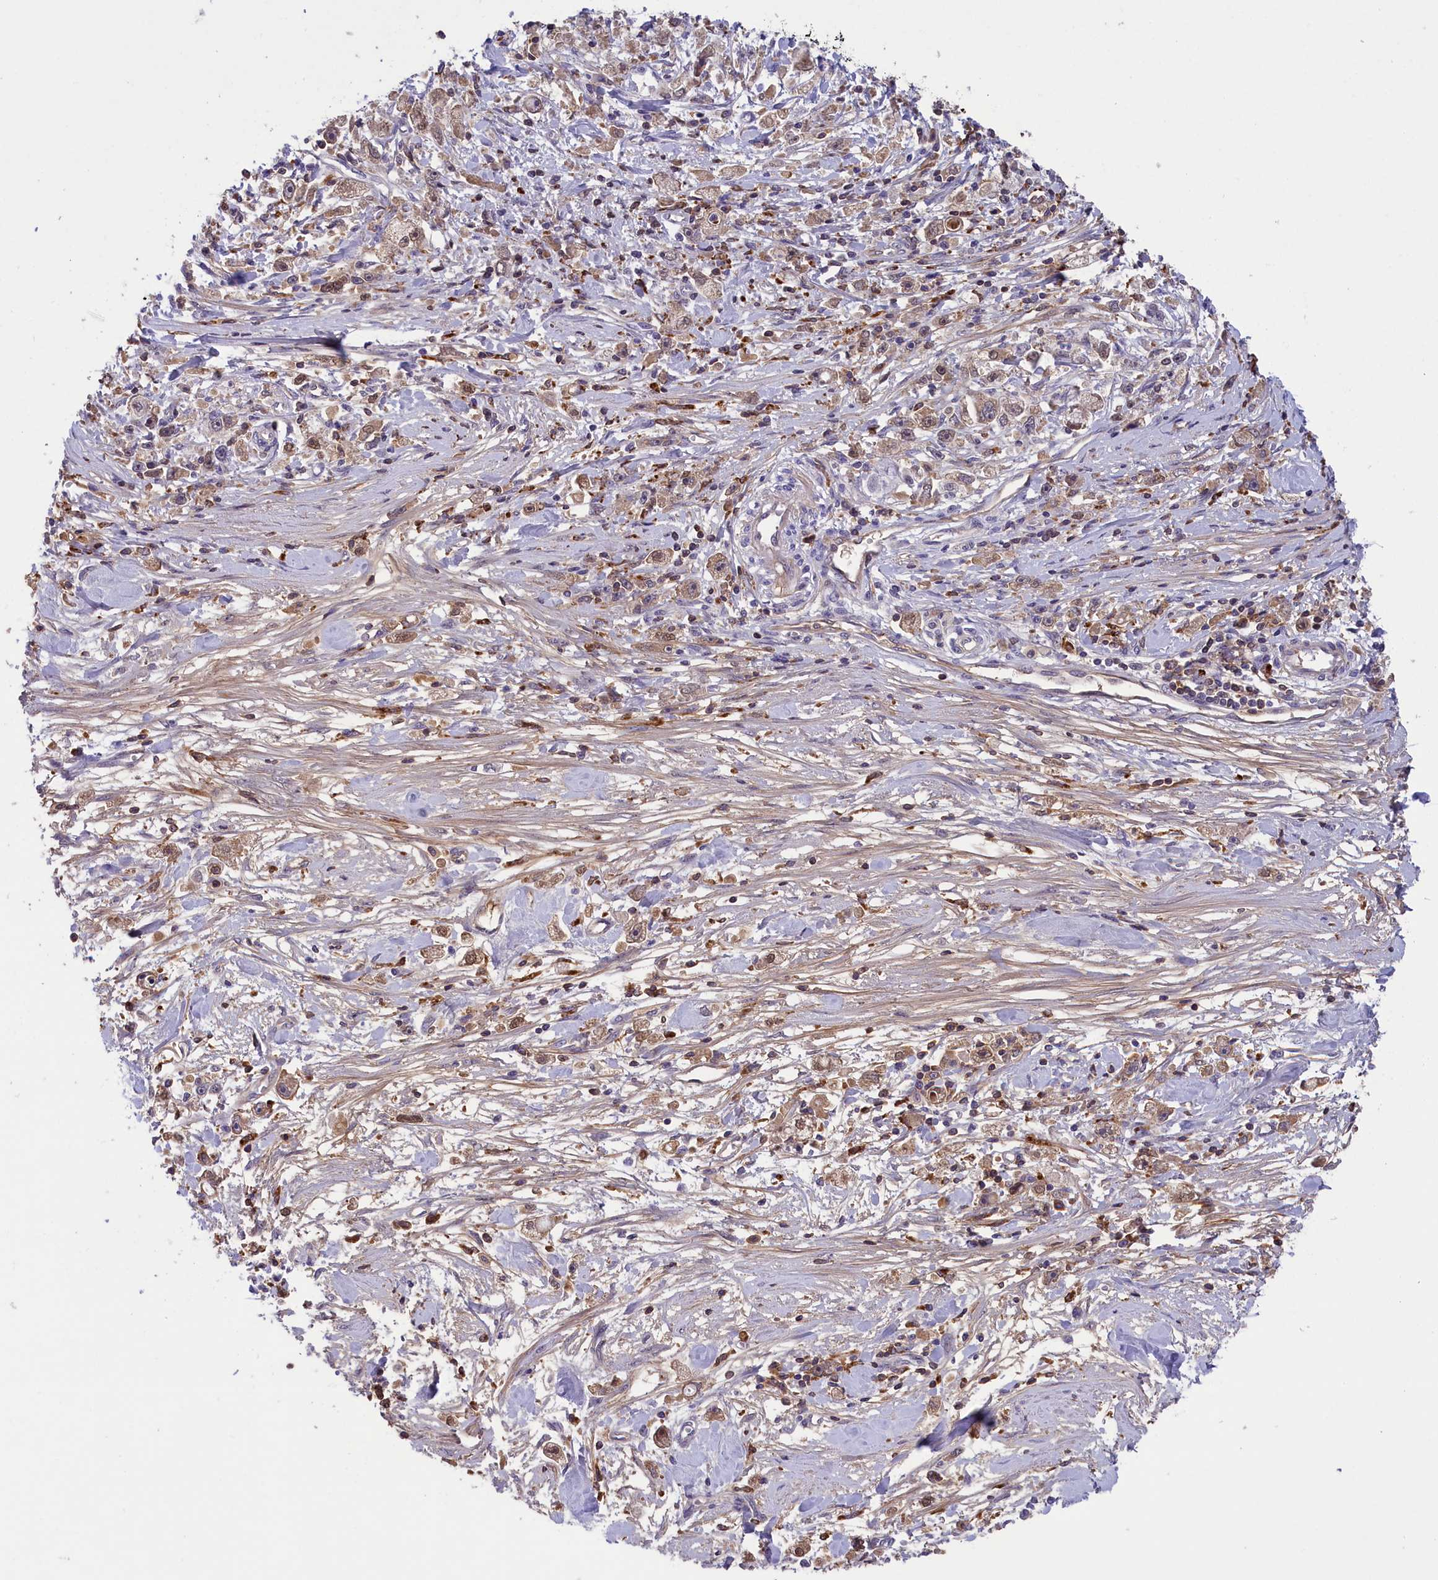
{"staining": {"intensity": "weak", "quantity": "25%-75%", "location": "cytoplasmic/membranous"}, "tissue": "stomach cancer", "cell_type": "Tumor cells", "image_type": "cancer", "snomed": [{"axis": "morphology", "description": "Adenocarcinoma, NOS"}, {"axis": "topography", "description": "Stomach"}], "caption": "Approximately 25%-75% of tumor cells in stomach adenocarcinoma reveal weak cytoplasmic/membranous protein positivity as visualized by brown immunohistochemical staining.", "gene": "STYX", "patient": {"sex": "female", "age": 59}}